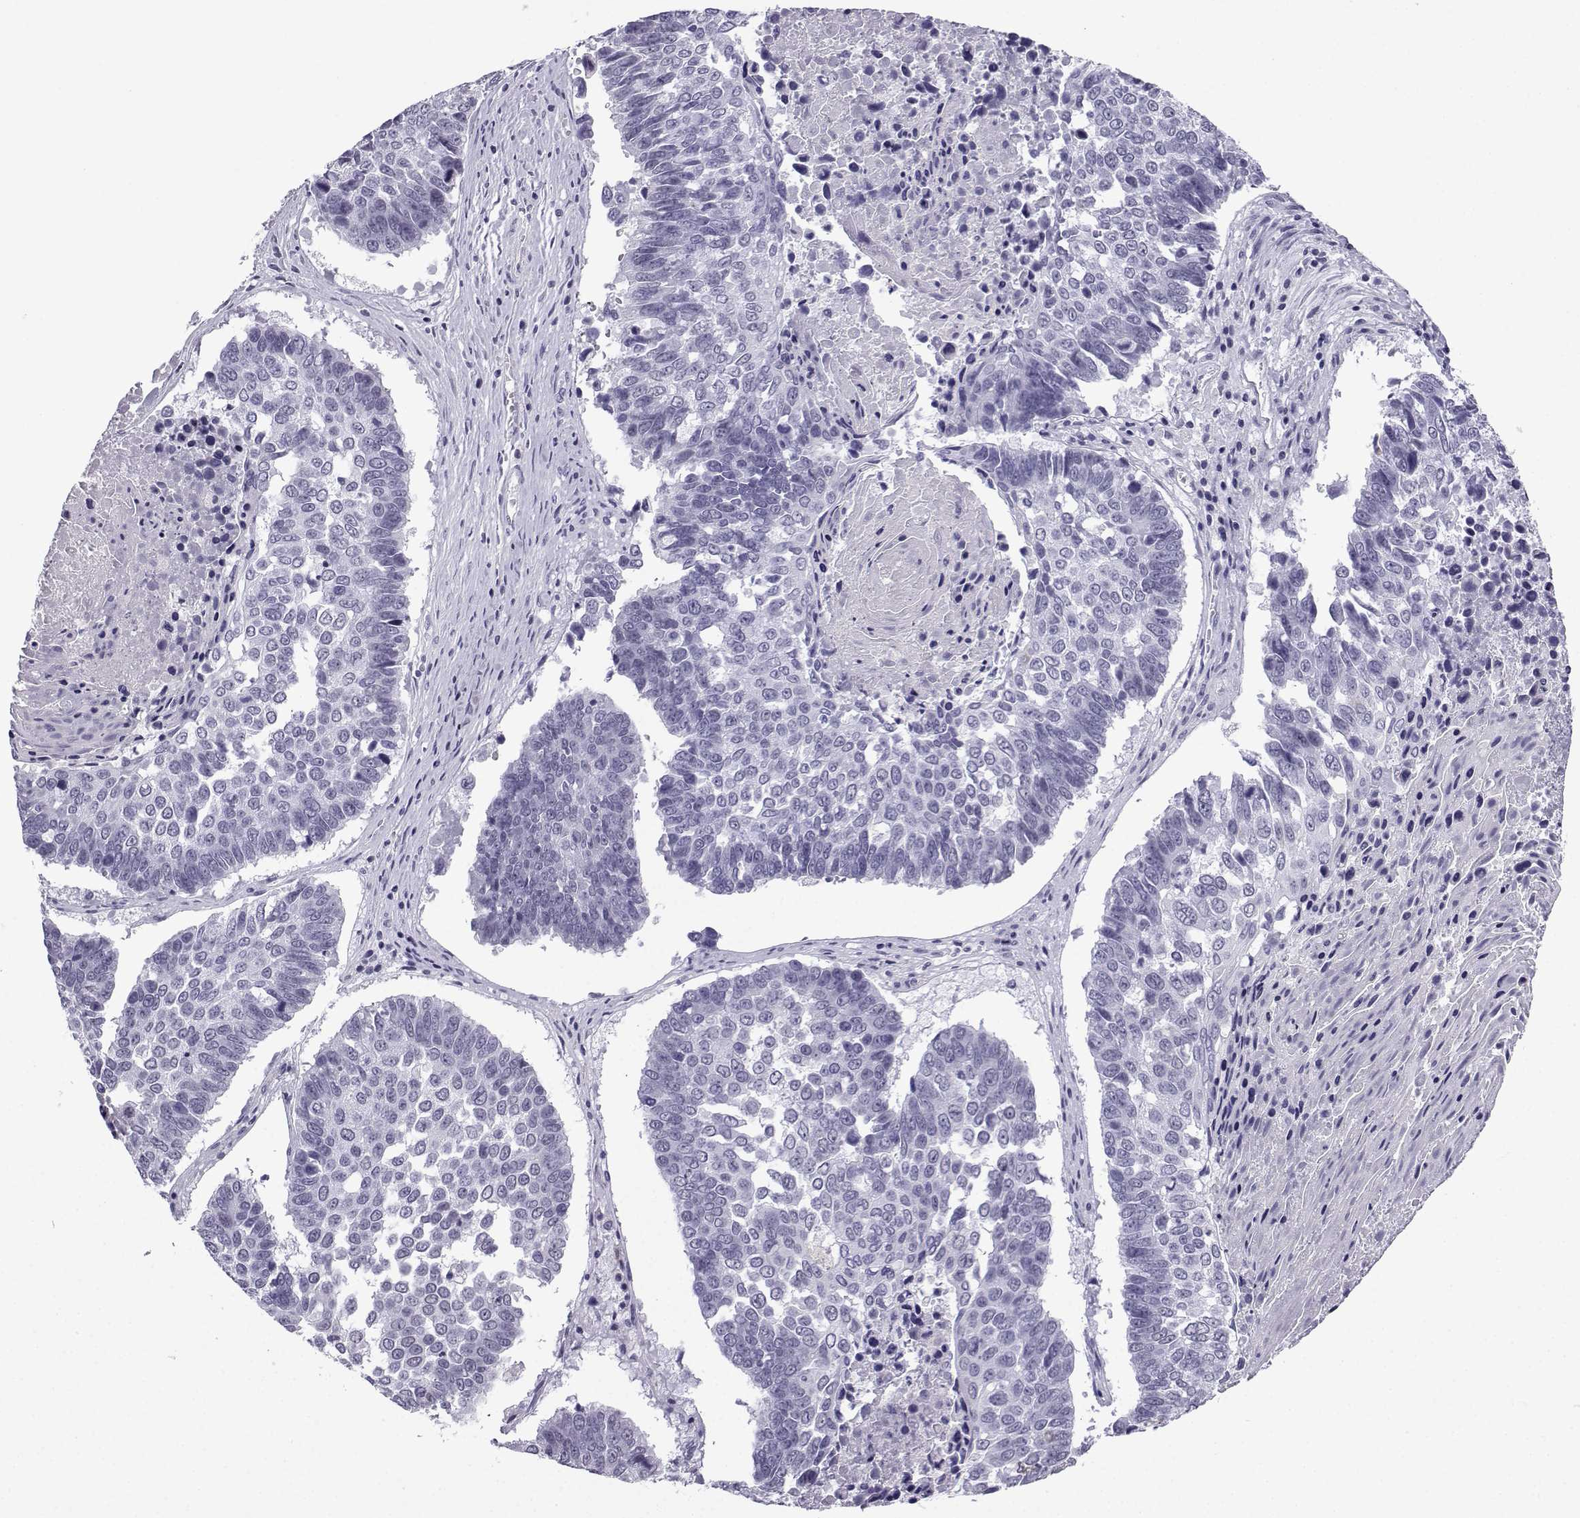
{"staining": {"intensity": "negative", "quantity": "none", "location": "none"}, "tissue": "lung cancer", "cell_type": "Tumor cells", "image_type": "cancer", "snomed": [{"axis": "morphology", "description": "Squamous cell carcinoma, NOS"}, {"axis": "topography", "description": "Lung"}], "caption": "Immunohistochemistry of lung squamous cell carcinoma shows no expression in tumor cells. (DAB (3,3'-diaminobenzidine) IHC visualized using brightfield microscopy, high magnification).", "gene": "MRGBP", "patient": {"sex": "male", "age": 73}}